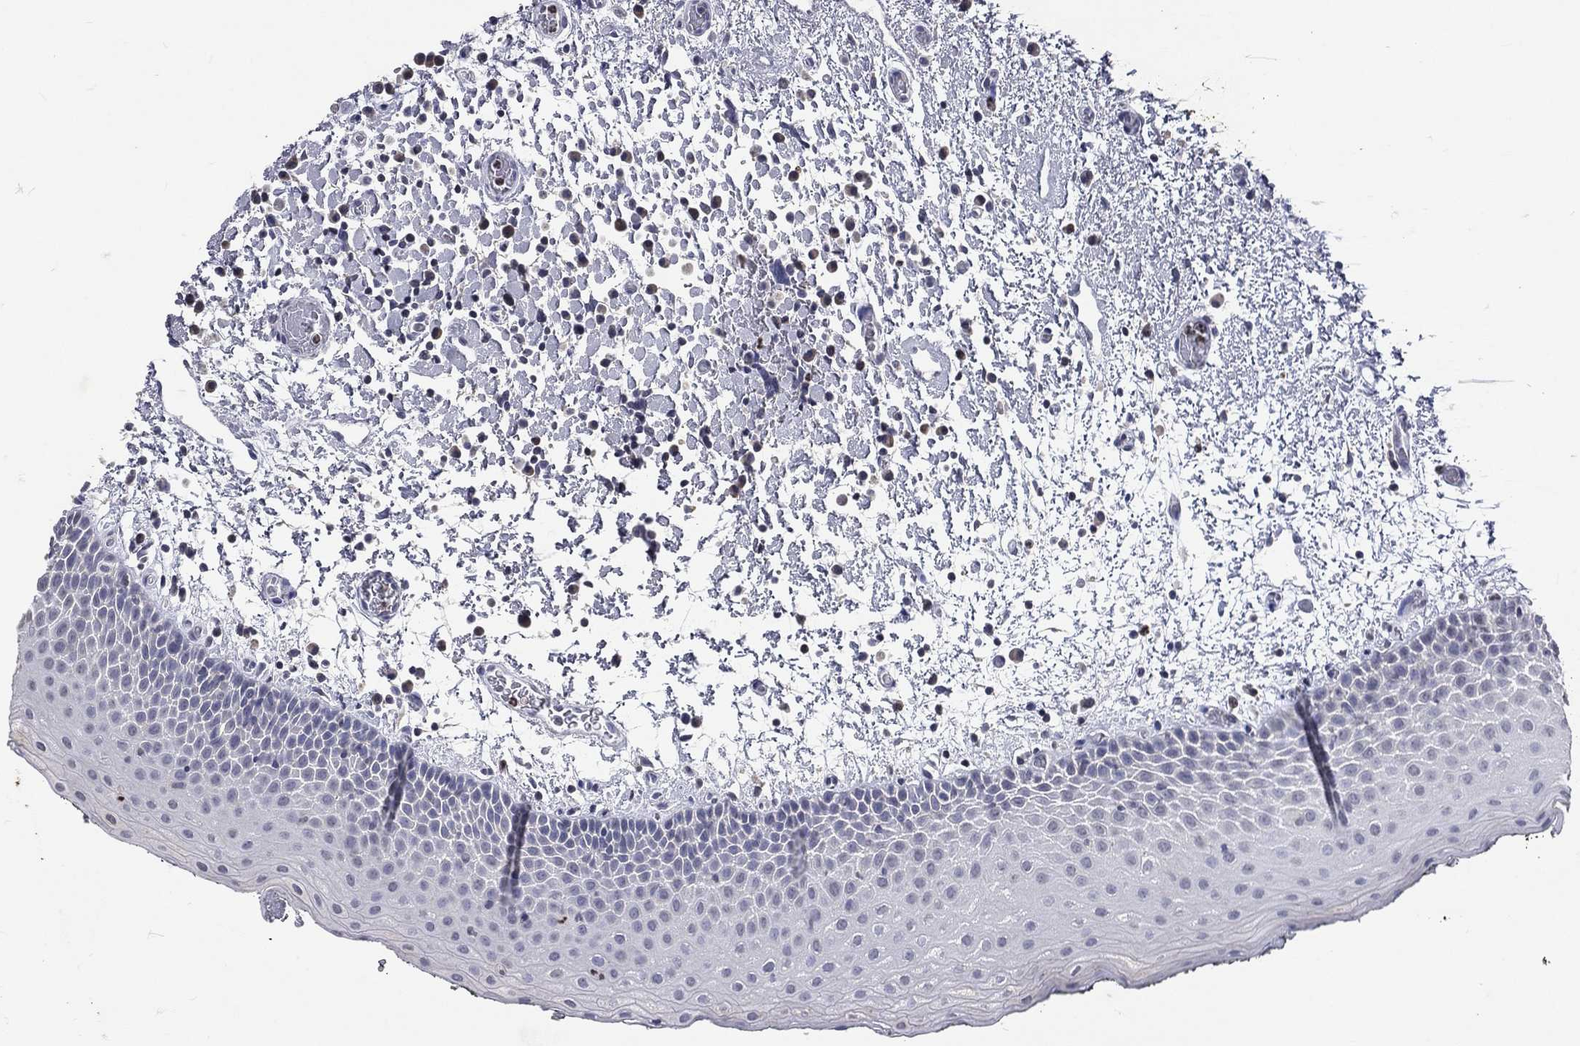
{"staining": {"intensity": "negative", "quantity": "none", "location": "none"}, "tissue": "oral mucosa", "cell_type": "Squamous epithelial cells", "image_type": "normal", "snomed": [{"axis": "morphology", "description": "Normal tissue, NOS"}, {"axis": "morphology", "description": "Squamous cell carcinoma, NOS"}, {"axis": "topography", "description": "Oral tissue"}, {"axis": "topography", "description": "Tounge, NOS"}, {"axis": "topography", "description": "Head-Neck"}], "caption": "Photomicrograph shows no protein staining in squamous epithelial cells of normal oral mucosa. (Stains: DAB immunohistochemistry (IHC) with hematoxylin counter stain, Microscopy: brightfield microscopy at high magnification).", "gene": "SLC34A2", "patient": {"sex": "female", "age": 80}}